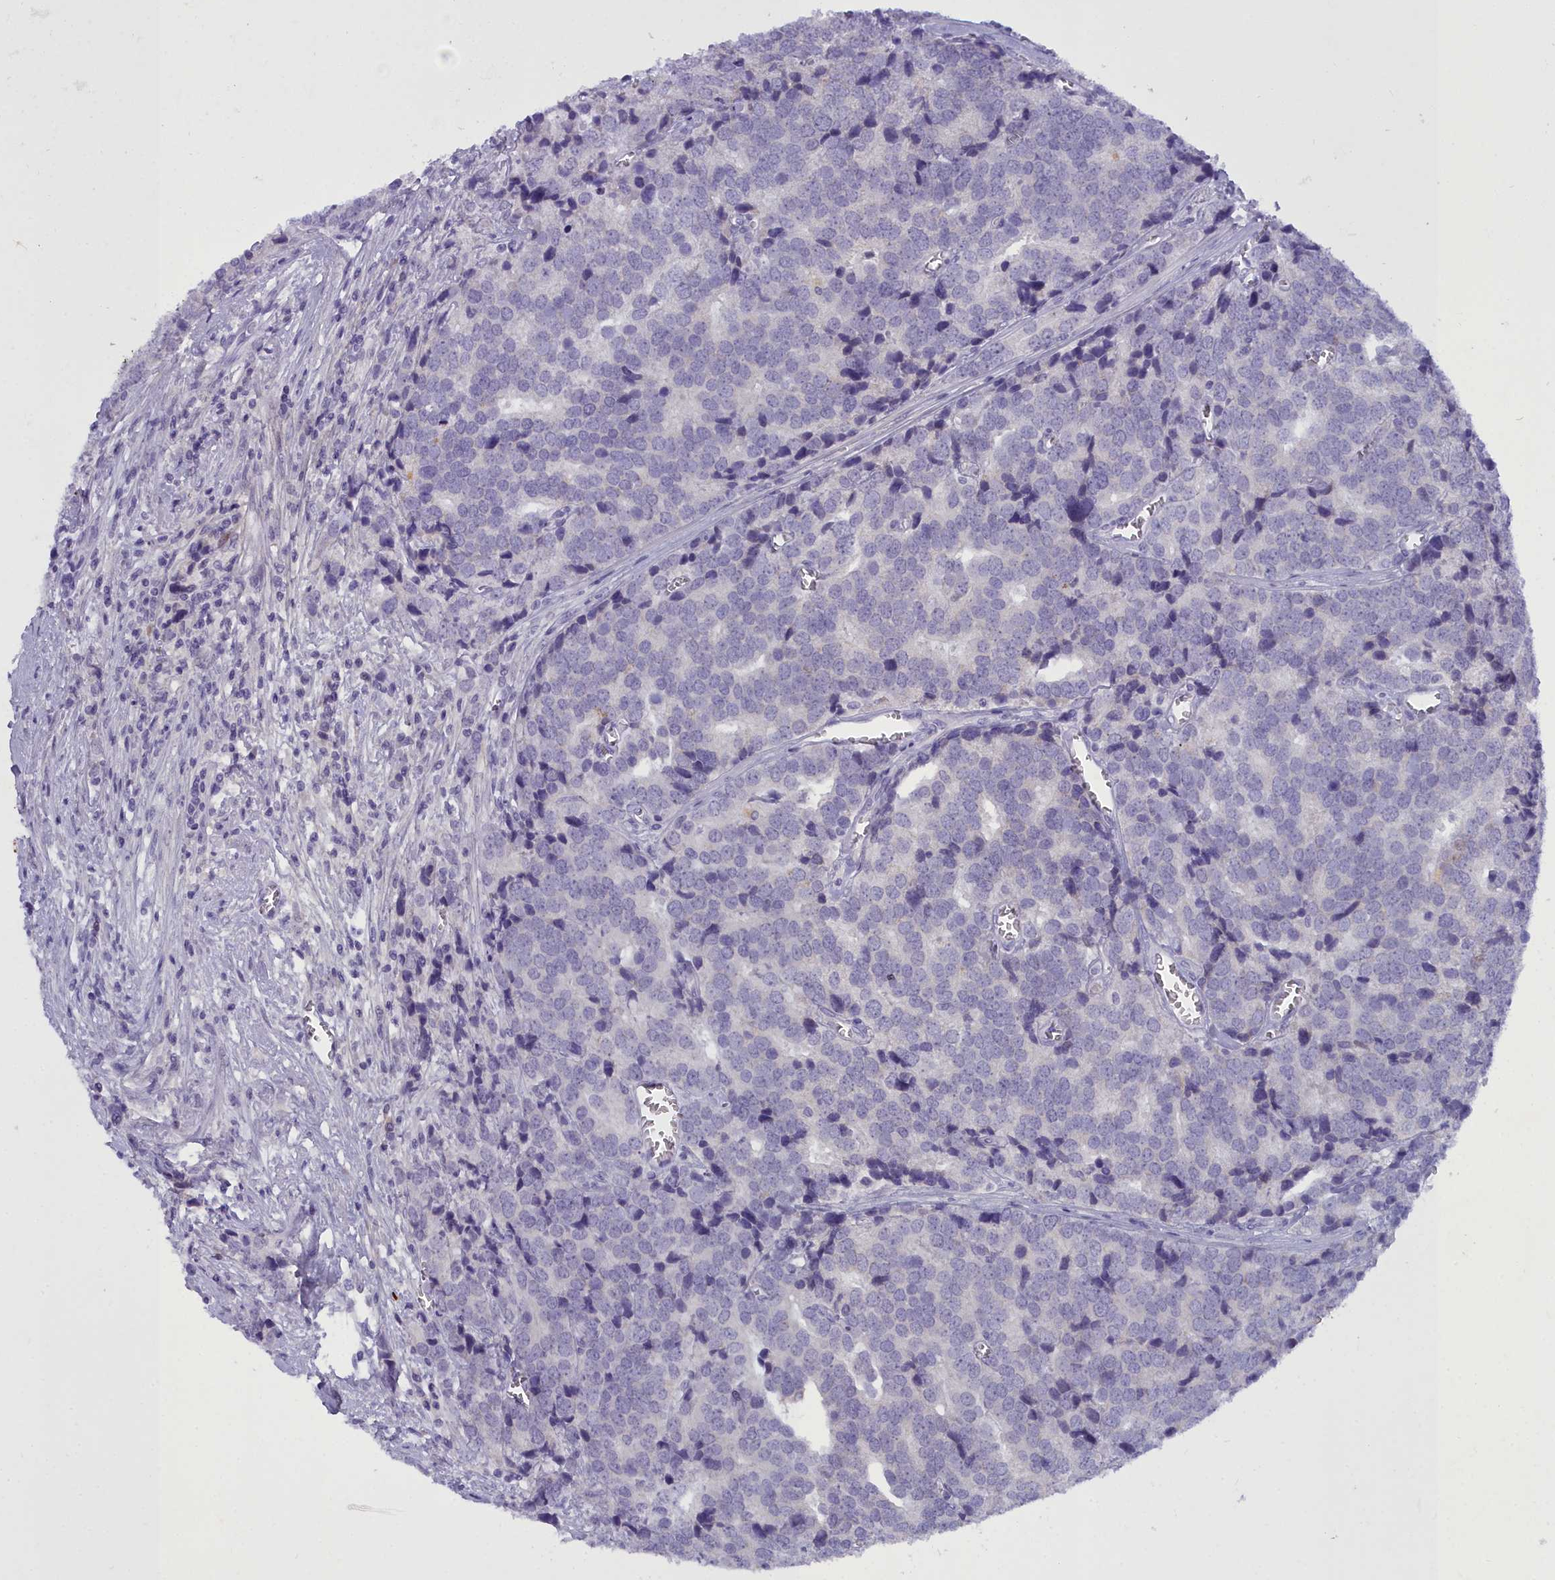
{"staining": {"intensity": "moderate", "quantity": "<25%", "location": "cytoplasmic/membranous"}, "tissue": "prostate cancer", "cell_type": "Tumor cells", "image_type": "cancer", "snomed": [{"axis": "morphology", "description": "Adenocarcinoma, High grade"}, {"axis": "topography", "description": "Prostate"}], "caption": "Prostate high-grade adenocarcinoma stained for a protein (brown) reveals moderate cytoplasmic/membranous positive expression in about <25% of tumor cells.", "gene": "OSTN", "patient": {"sex": "male", "age": 71}}